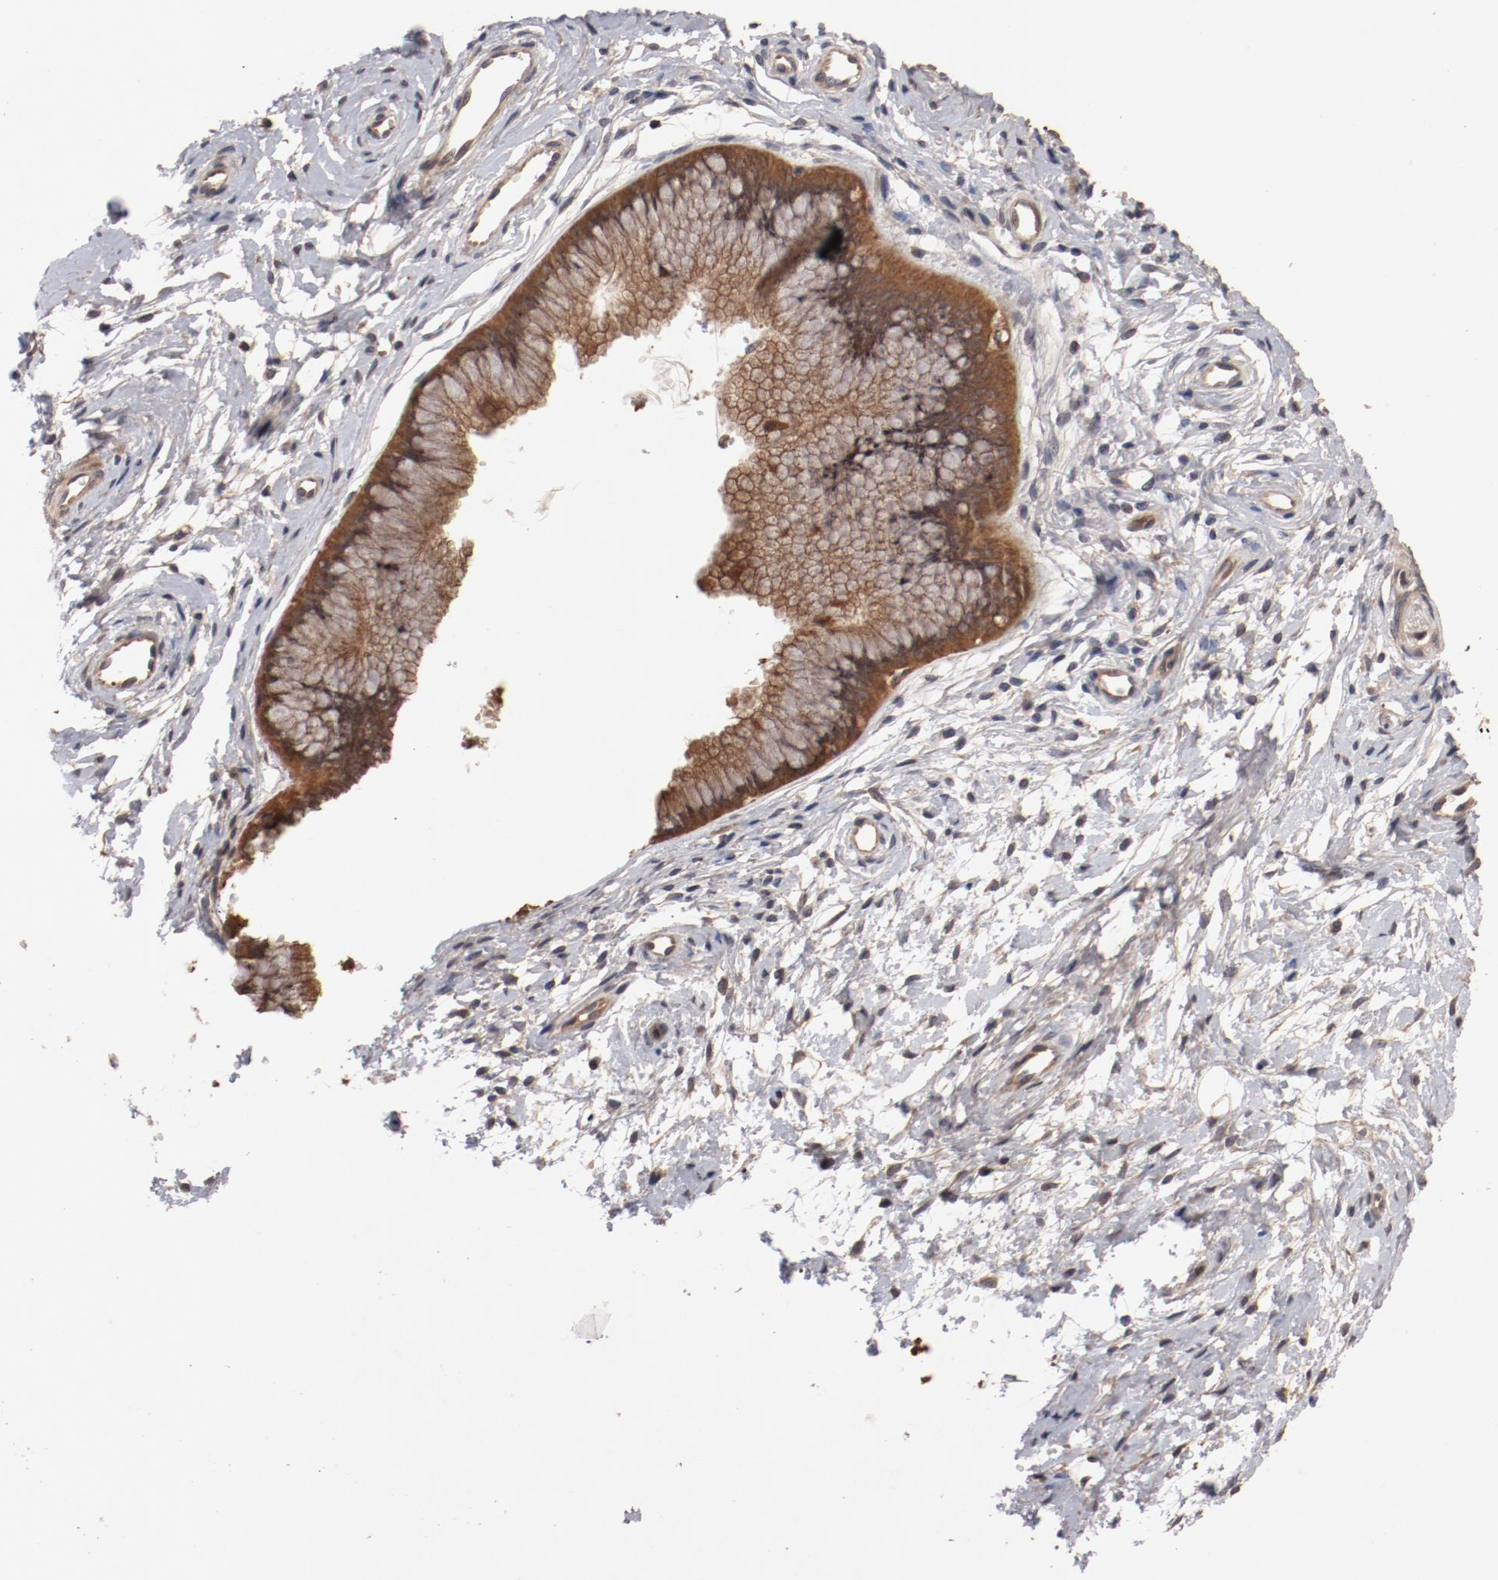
{"staining": {"intensity": "moderate", "quantity": ">75%", "location": "cytoplasmic/membranous"}, "tissue": "cervix", "cell_type": "Glandular cells", "image_type": "normal", "snomed": [{"axis": "morphology", "description": "Normal tissue, NOS"}, {"axis": "topography", "description": "Cervix"}], "caption": "Cervix was stained to show a protein in brown. There is medium levels of moderate cytoplasmic/membranous expression in approximately >75% of glandular cells. The staining was performed using DAB (3,3'-diaminobenzidine), with brown indicating positive protein expression. Nuclei are stained blue with hematoxylin.", "gene": "GUF1", "patient": {"sex": "female", "age": 39}}